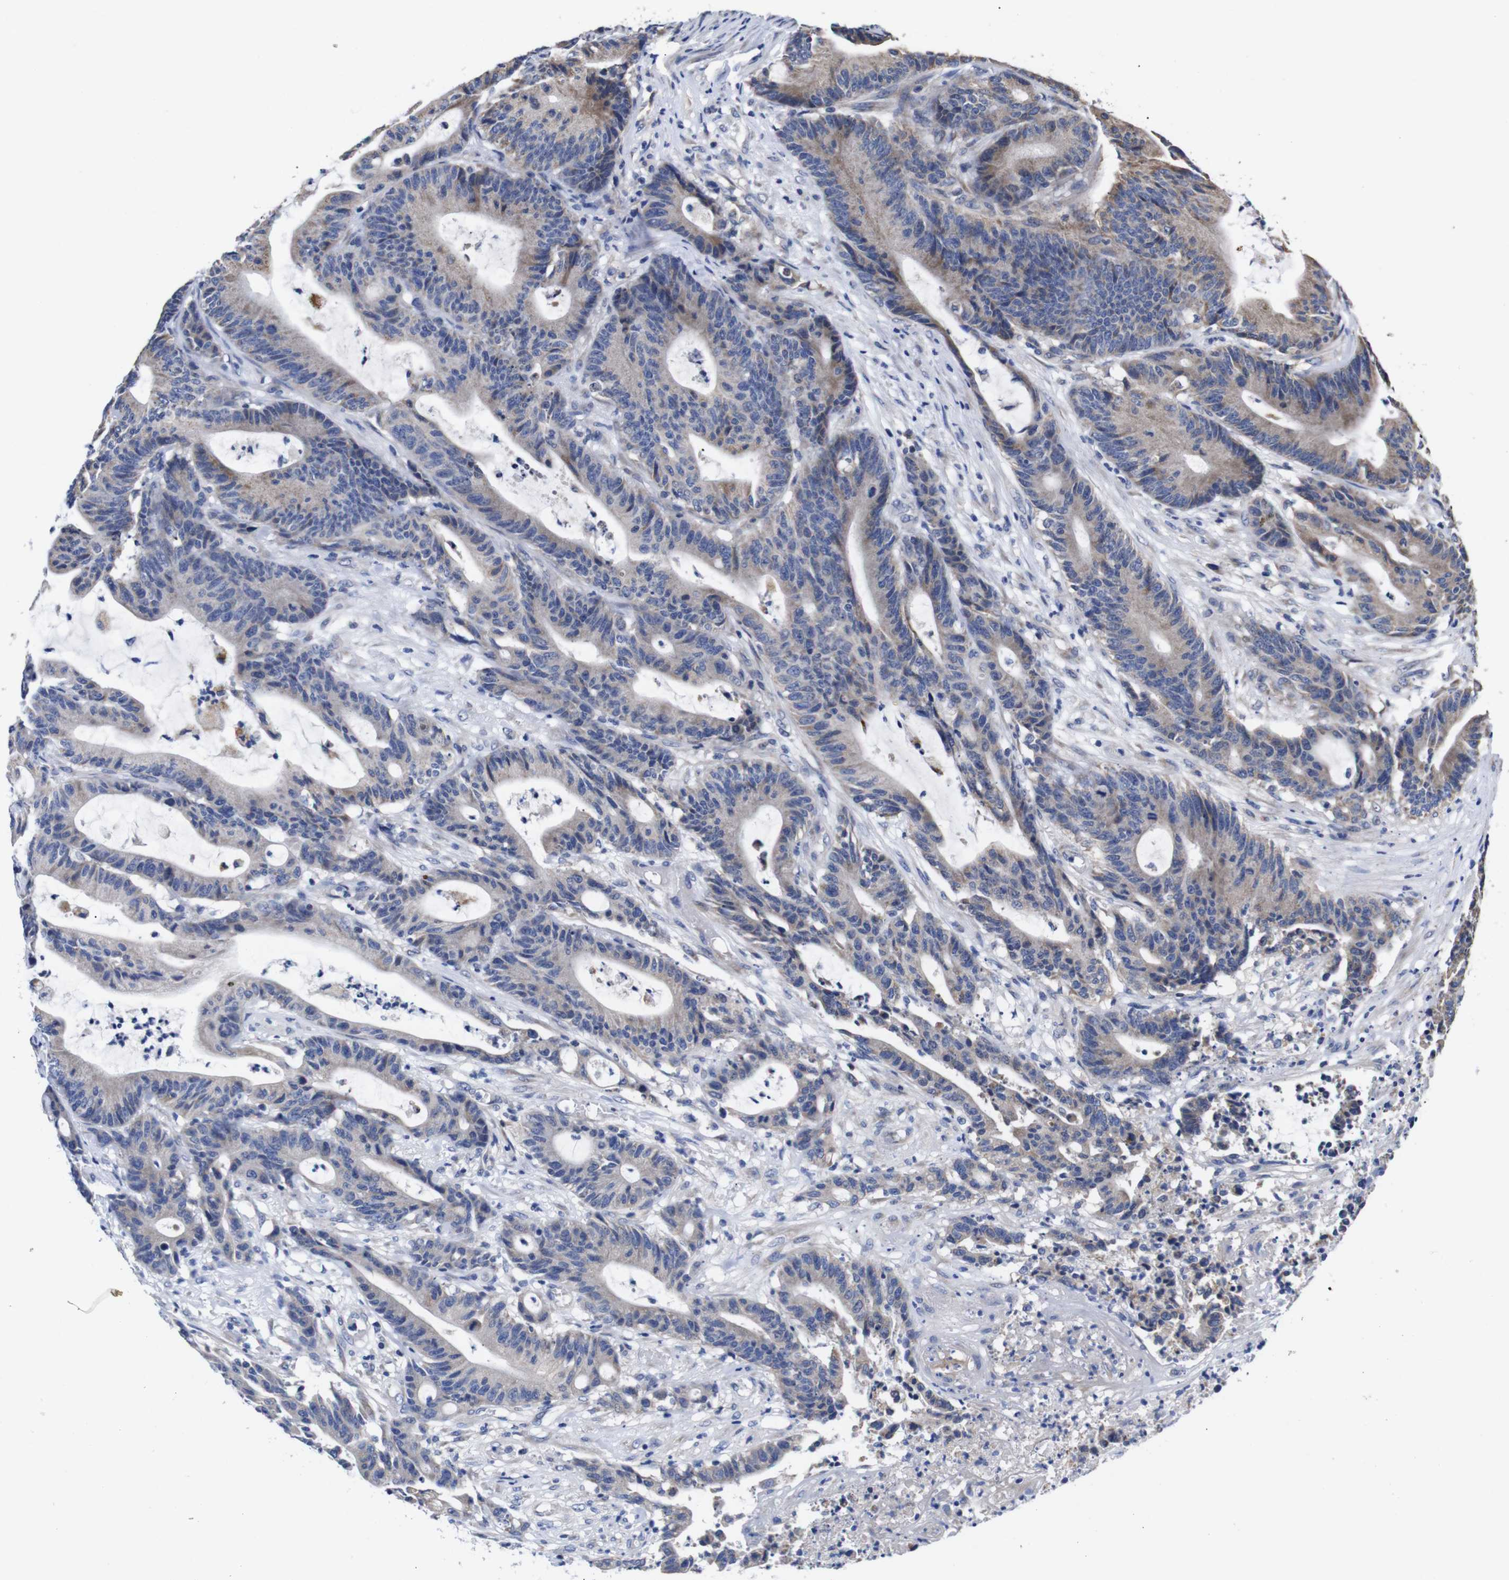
{"staining": {"intensity": "weak", "quantity": "25%-75%", "location": "cytoplasmic/membranous"}, "tissue": "colorectal cancer", "cell_type": "Tumor cells", "image_type": "cancer", "snomed": [{"axis": "morphology", "description": "Adenocarcinoma, NOS"}, {"axis": "topography", "description": "Colon"}], "caption": "There is low levels of weak cytoplasmic/membranous positivity in tumor cells of colorectal cancer, as demonstrated by immunohistochemical staining (brown color).", "gene": "OPN3", "patient": {"sex": "female", "age": 84}}